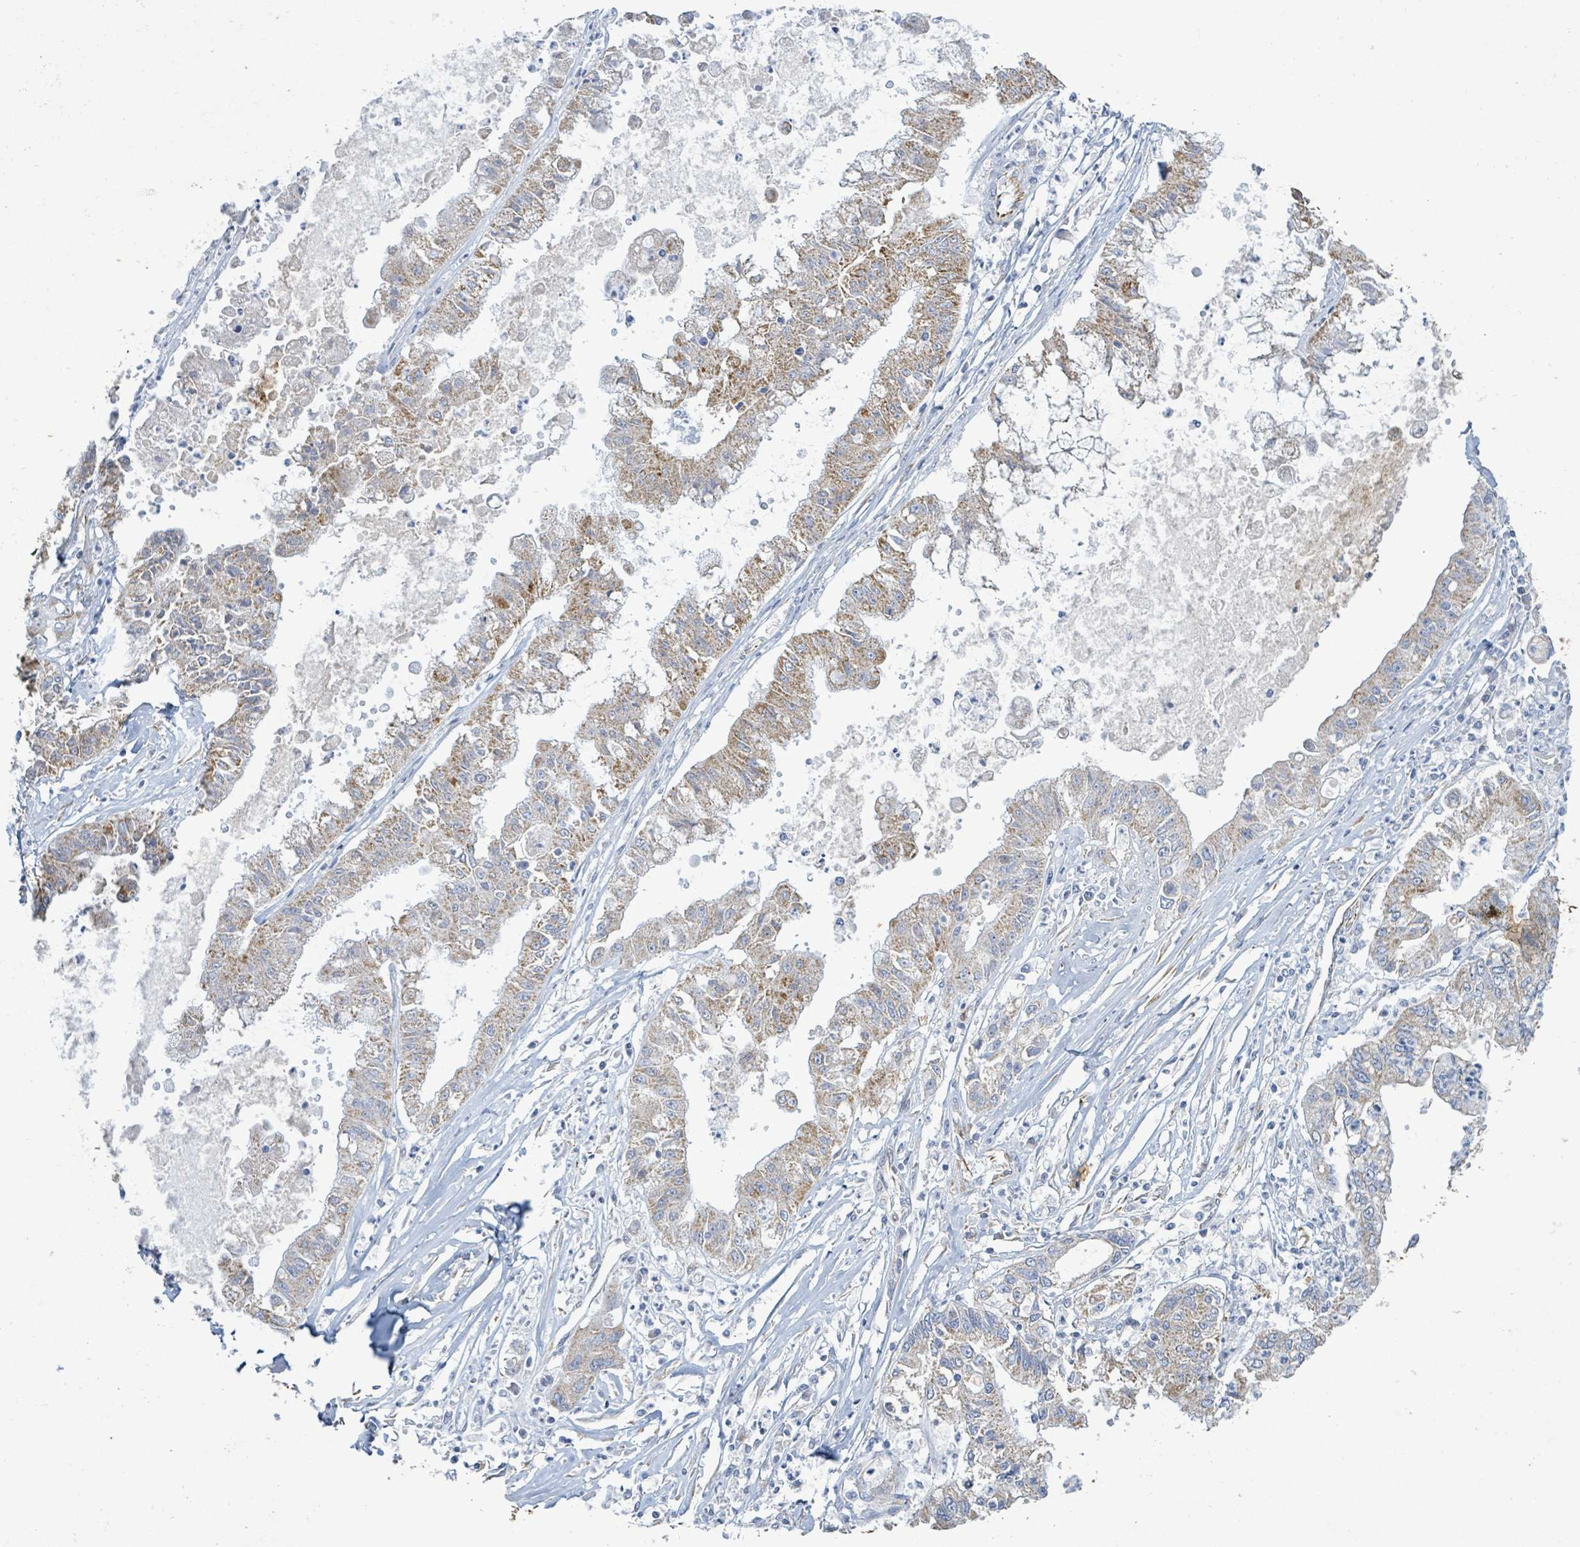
{"staining": {"intensity": "moderate", "quantity": ">75%", "location": "cytoplasmic/membranous"}, "tissue": "ovarian cancer", "cell_type": "Tumor cells", "image_type": "cancer", "snomed": [{"axis": "morphology", "description": "Cystadenocarcinoma, mucinous, NOS"}, {"axis": "topography", "description": "Ovary"}], "caption": "Immunohistochemical staining of human ovarian cancer shows moderate cytoplasmic/membranous protein expression in approximately >75% of tumor cells.", "gene": "ALG12", "patient": {"sex": "female", "age": 70}}